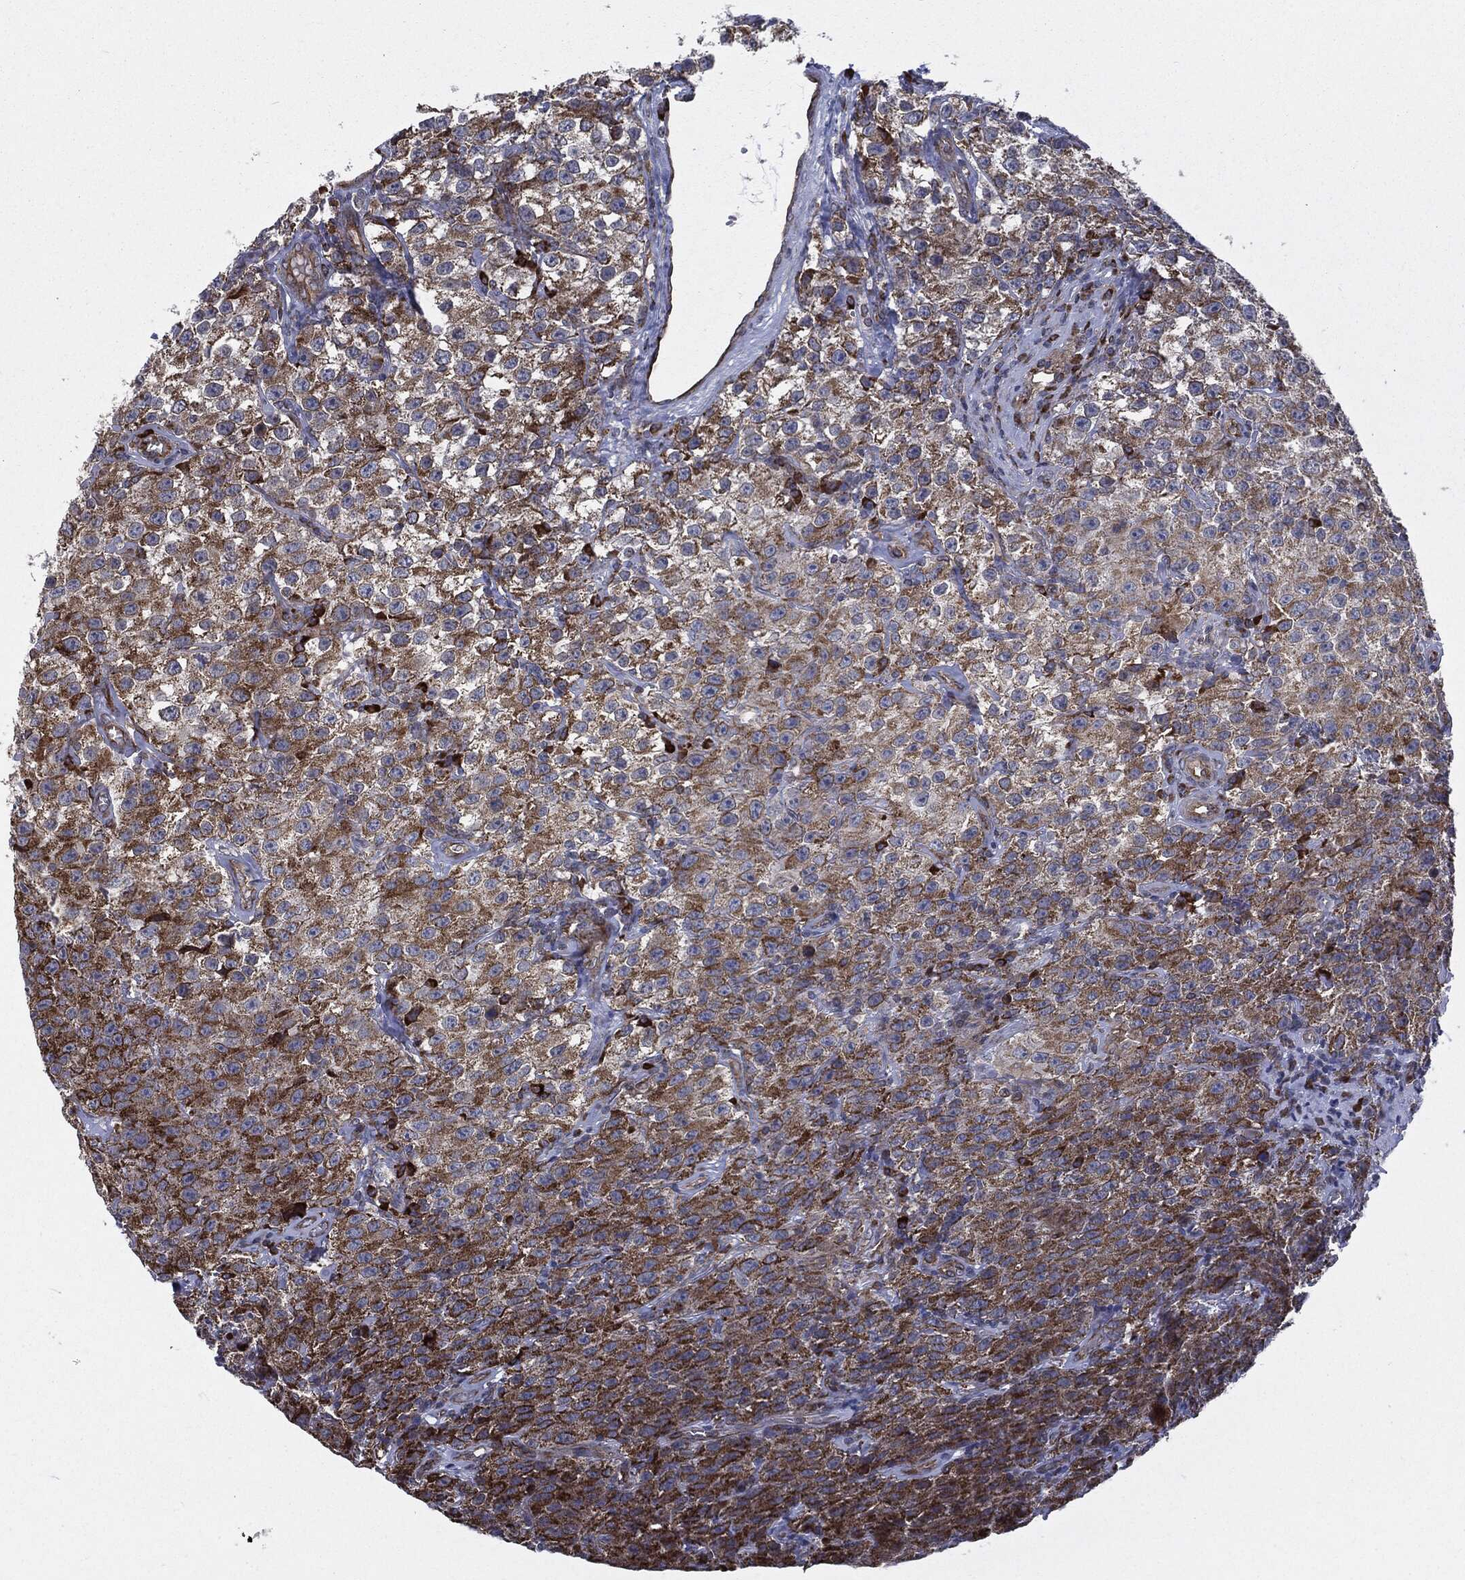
{"staining": {"intensity": "strong", "quantity": ">75%", "location": "cytoplasmic/membranous"}, "tissue": "testis cancer", "cell_type": "Tumor cells", "image_type": "cancer", "snomed": [{"axis": "morphology", "description": "Seminoma, NOS"}, {"axis": "topography", "description": "Testis"}], "caption": "A photomicrograph of human seminoma (testis) stained for a protein reveals strong cytoplasmic/membranous brown staining in tumor cells.", "gene": "CYLD", "patient": {"sex": "male", "age": 52}}